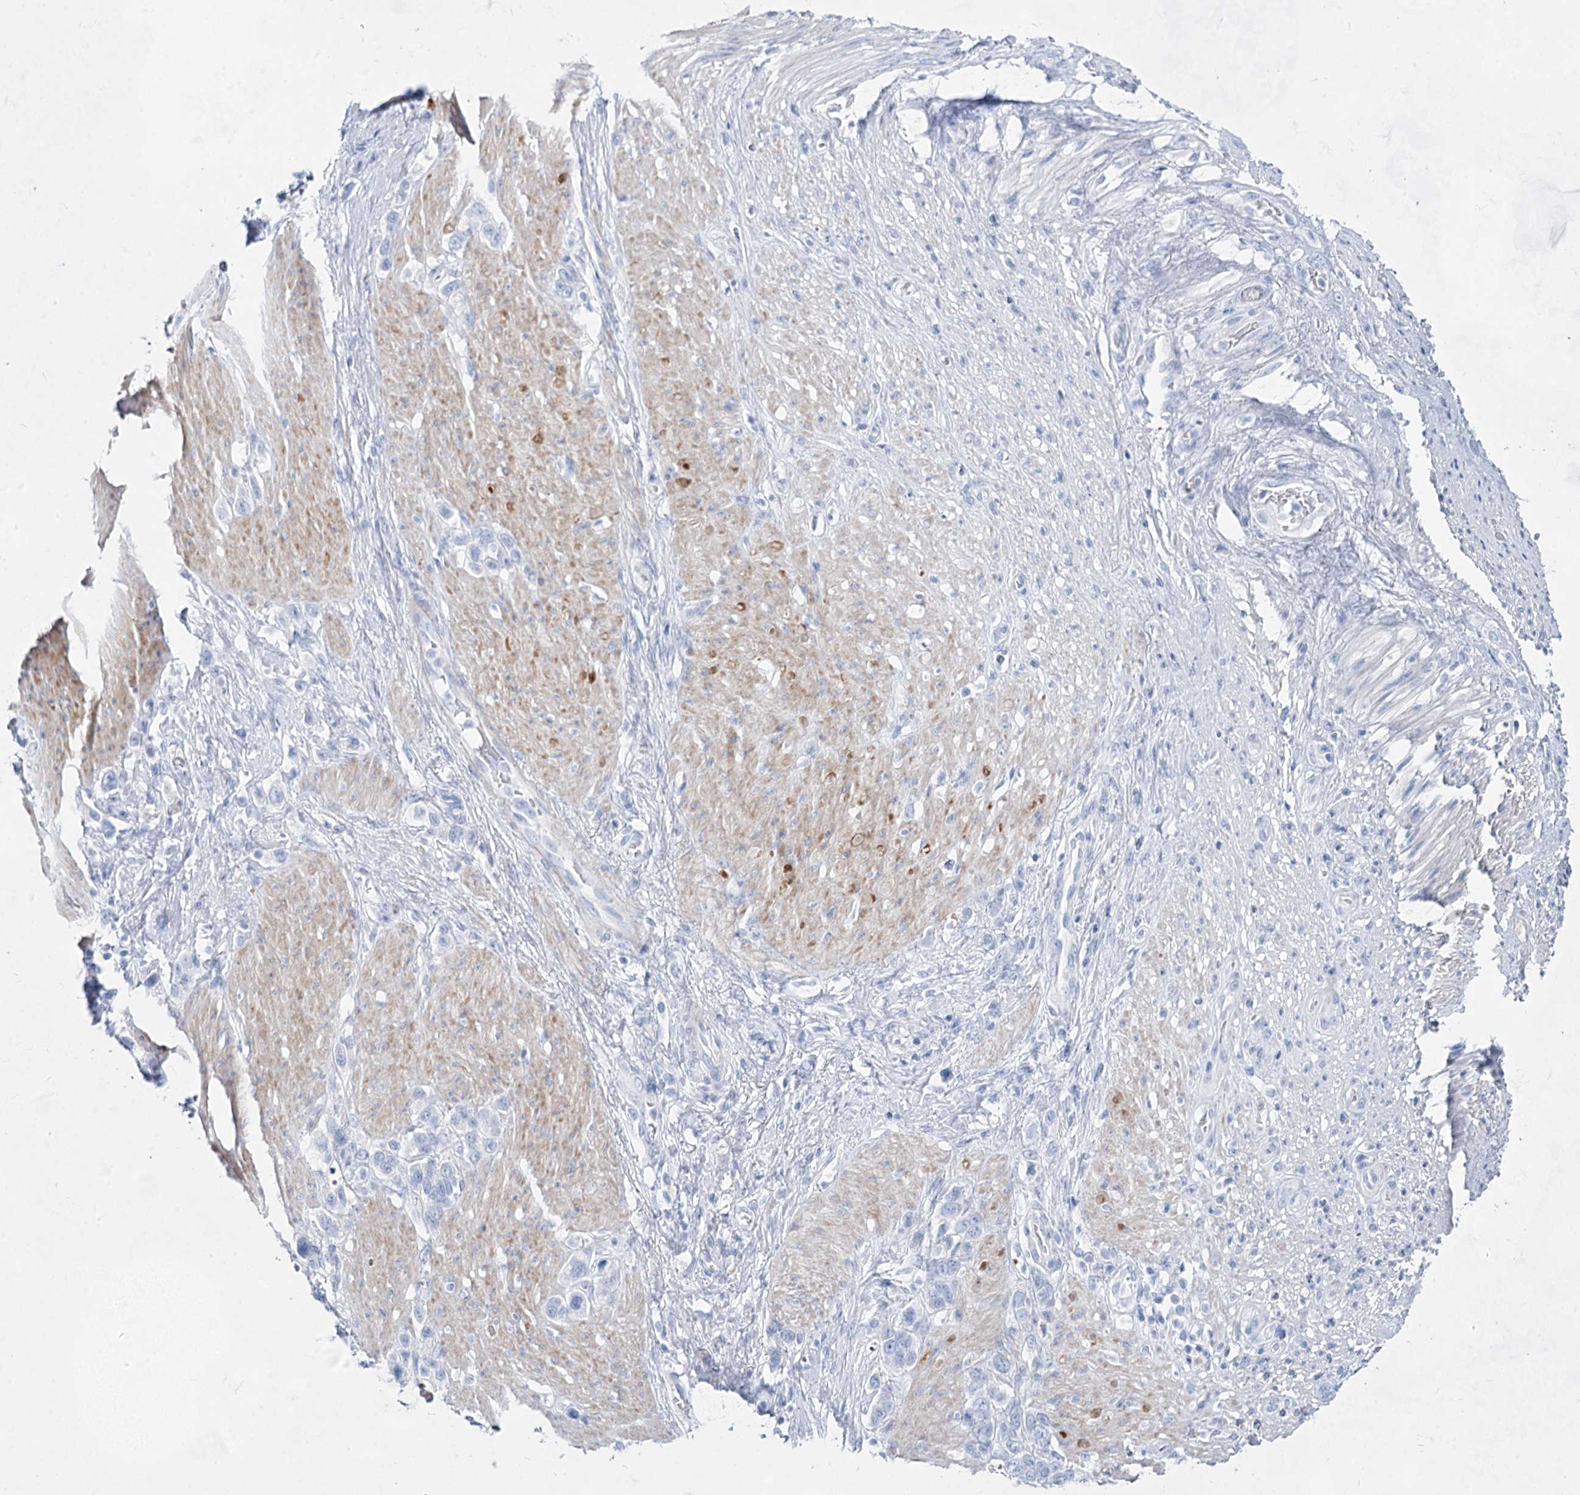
{"staining": {"intensity": "negative", "quantity": "none", "location": "none"}, "tissue": "stomach cancer", "cell_type": "Tumor cells", "image_type": "cancer", "snomed": [{"axis": "morphology", "description": "Adenocarcinoma, NOS"}, {"axis": "morphology", "description": "Adenocarcinoma, High grade"}, {"axis": "topography", "description": "Stomach, upper"}, {"axis": "topography", "description": "Stomach, lower"}], "caption": "Adenocarcinoma (high-grade) (stomach) was stained to show a protein in brown. There is no significant expression in tumor cells.", "gene": "ACRV1", "patient": {"sex": "female", "age": 65}}